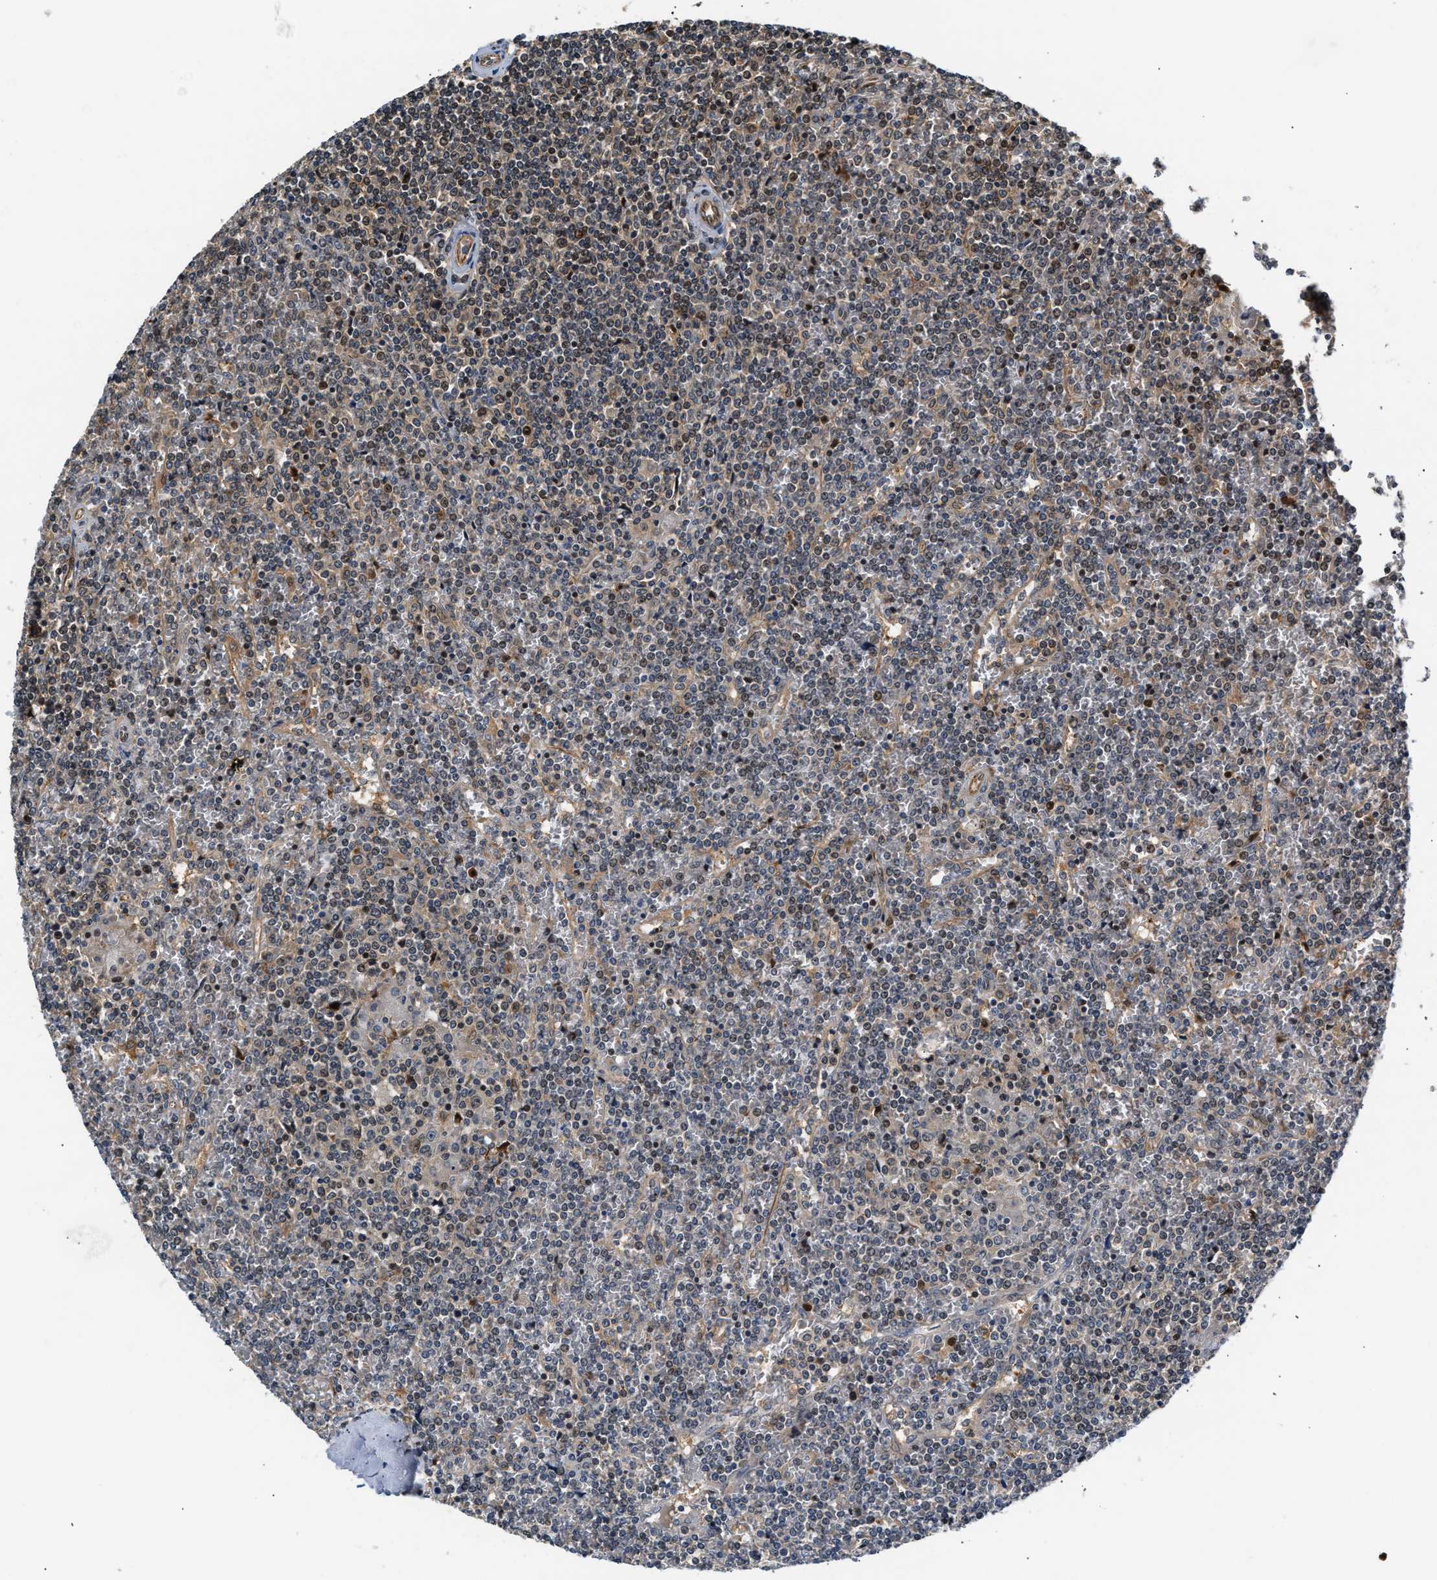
{"staining": {"intensity": "weak", "quantity": "<25%", "location": "nuclear"}, "tissue": "lymphoma", "cell_type": "Tumor cells", "image_type": "cancer", "snomed": [{"axis": "morphology", "description": "Malignant lymphoma, non-Hodgkin's type, Low grade"}, {"axis": "topography", "description": "Spleen"}], "caption": "IHC micrograph of human low-grade malignant lymphoma, non-Hodgkin's type stained for a protein (brown), which exhibits no staining in tumor cells.", "gene": "TUT7", "patient": {"sex": "female", "age": 19}}